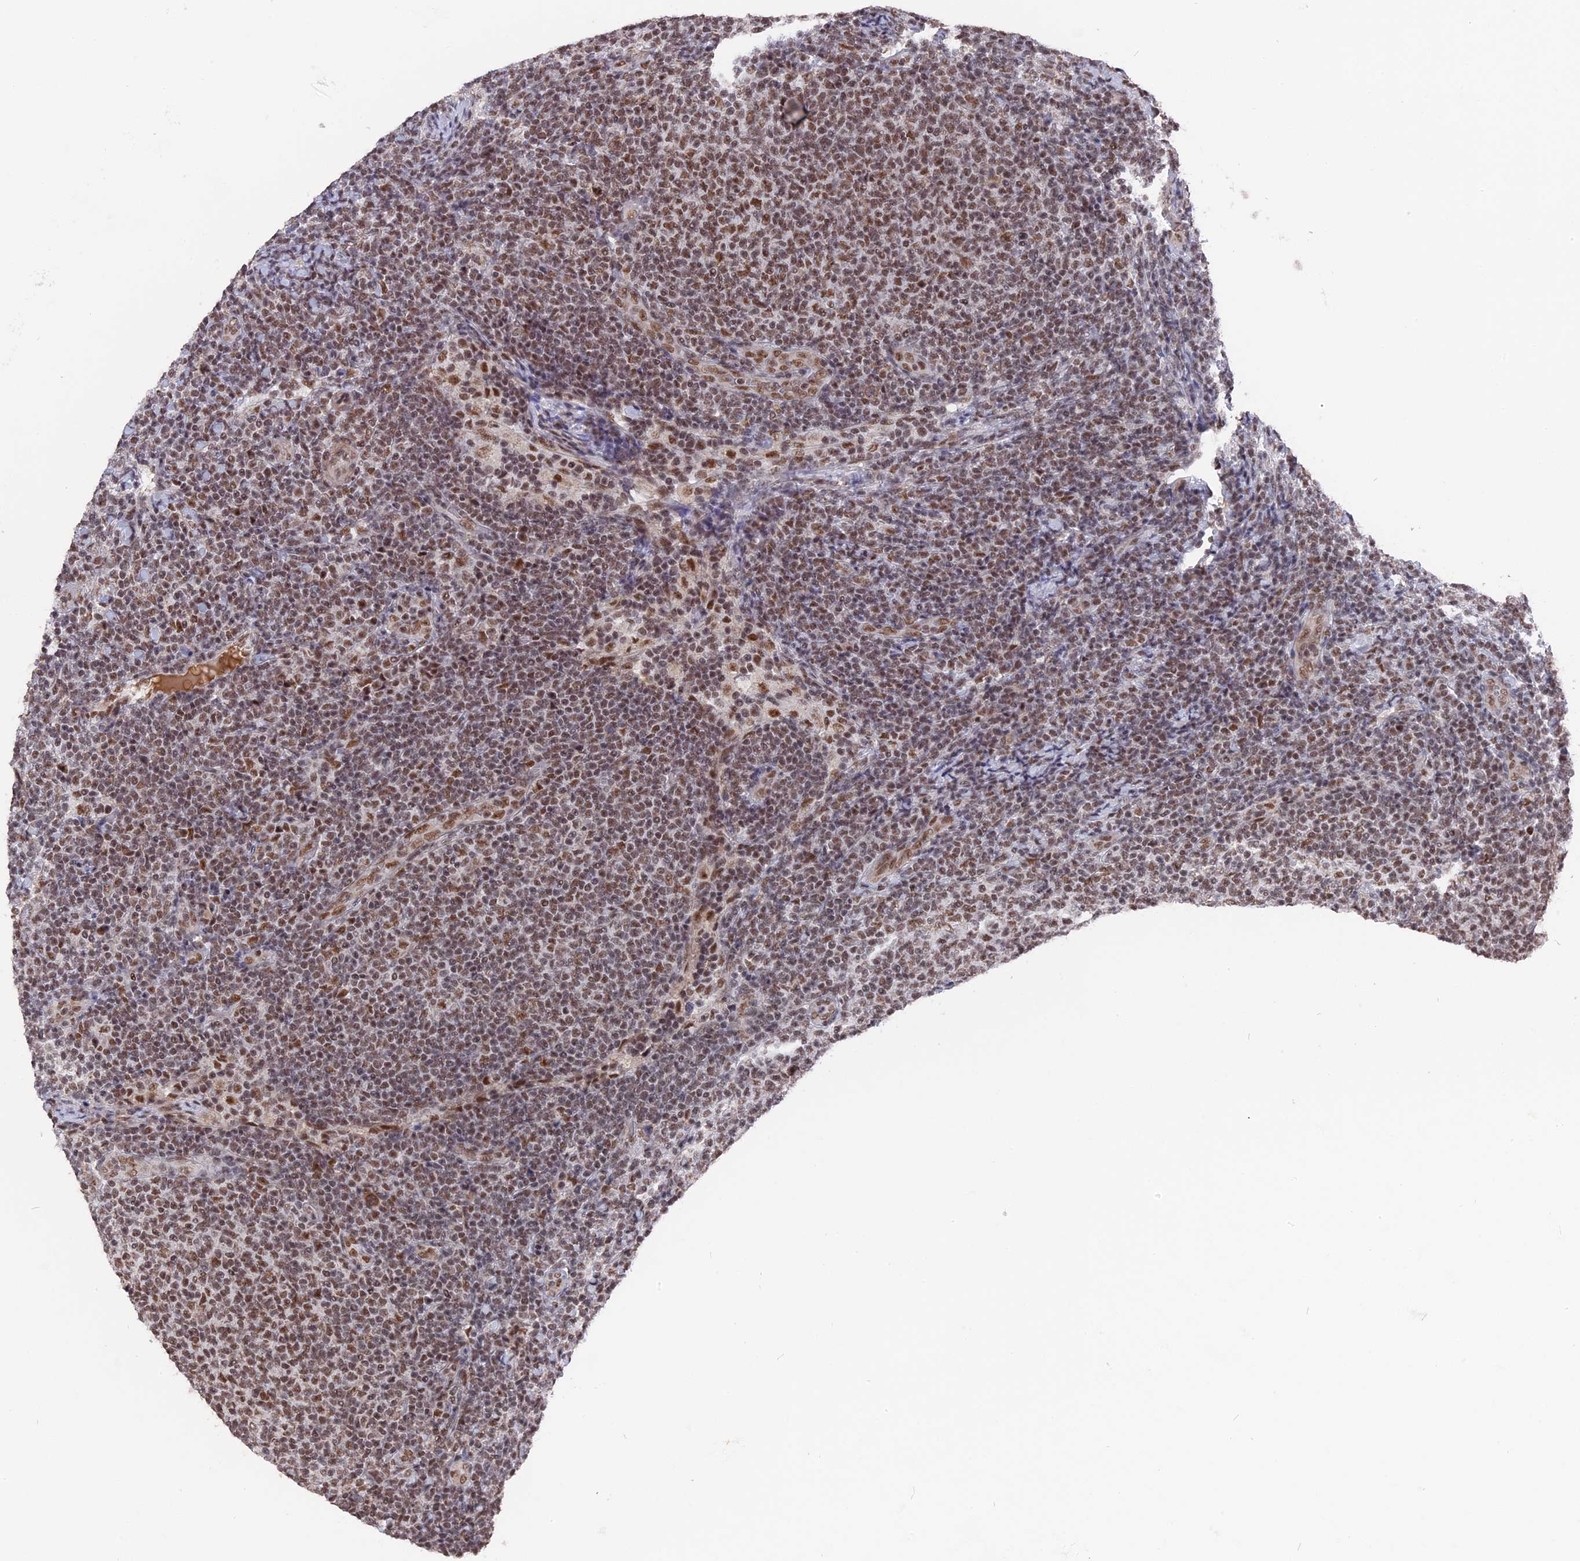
{"staining": {"intensity": "moderate", "quantity": ">75%", "location": "nuclear"}, "tissue": "lymphoma", "cell_type": "Tumor cells", "image_type": "cancer", "snomed": [{"axis": "morphology", "description": "Malignant lymphoma, non-Hodgkin's type, Low grade"}, {"axis": "topography", "description": "Lymph node"}], "caption": "Brown immunohistochemical staining in low-grade malignant lymphoma, non-Hodgkin's type exhibits moderate nuclear positivity in about >75% of tumor cells.", "gene": "SF3A2", "patient": {"sex": "male", "age": 66}}